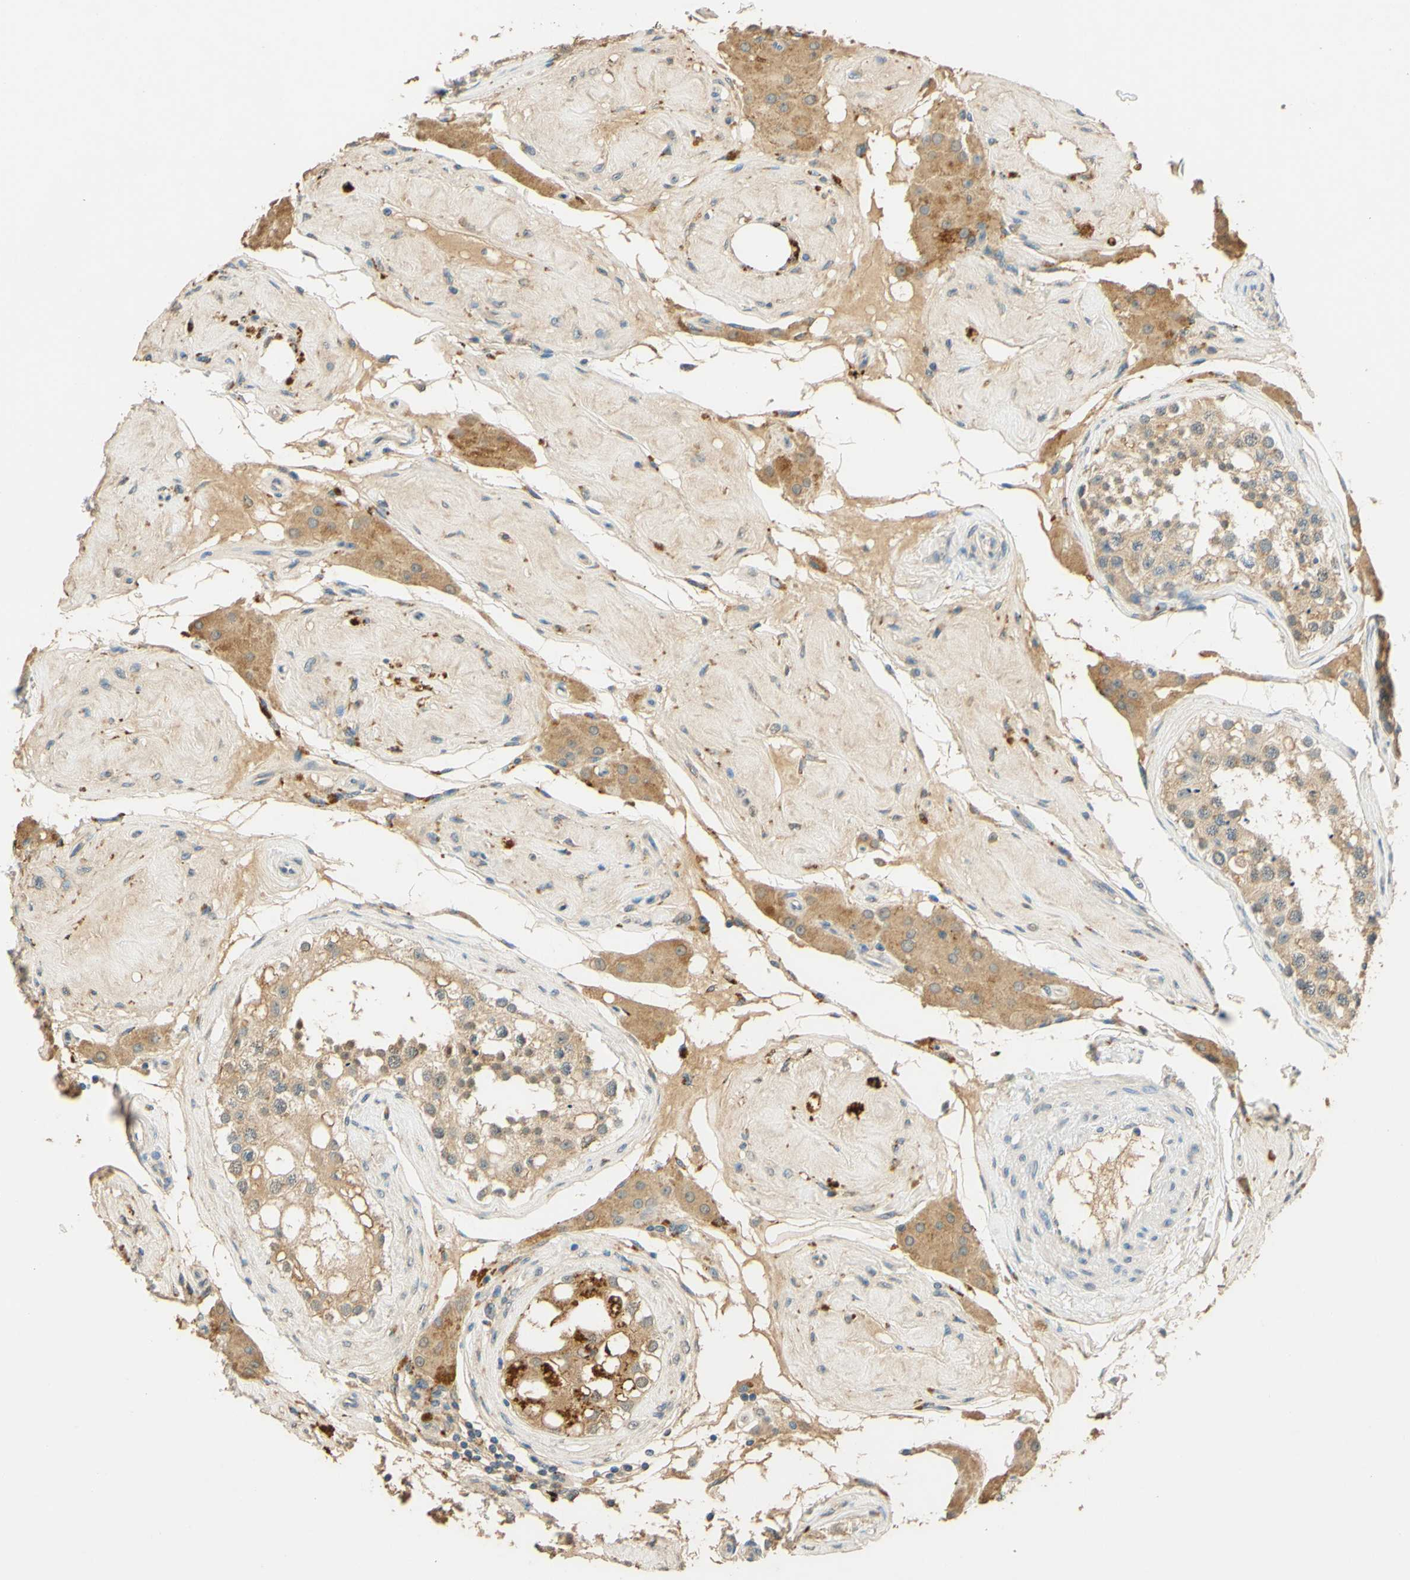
{"staining": {"intensity": "weak", "quantity": ">75%", "location": "cytoplasmic/membranous"}, "tissue": "testis", "cell_type": "Cells in seminiferous ducts", "image_type": "normal", "snomed": [{"axis": "morphology", "description": "Normal tissue, NOS"}, {"axis": "topography", "description": "Testis"}], "caption": "Weak cytoplasmic/membranous expression for a protein is identified in approximately >75% of cells in seminiferous ducts of benign testis using immunohistochemistry (IHC).", "gene": "ENTREP2", "patient": {"sex": "male", "age": 68}}